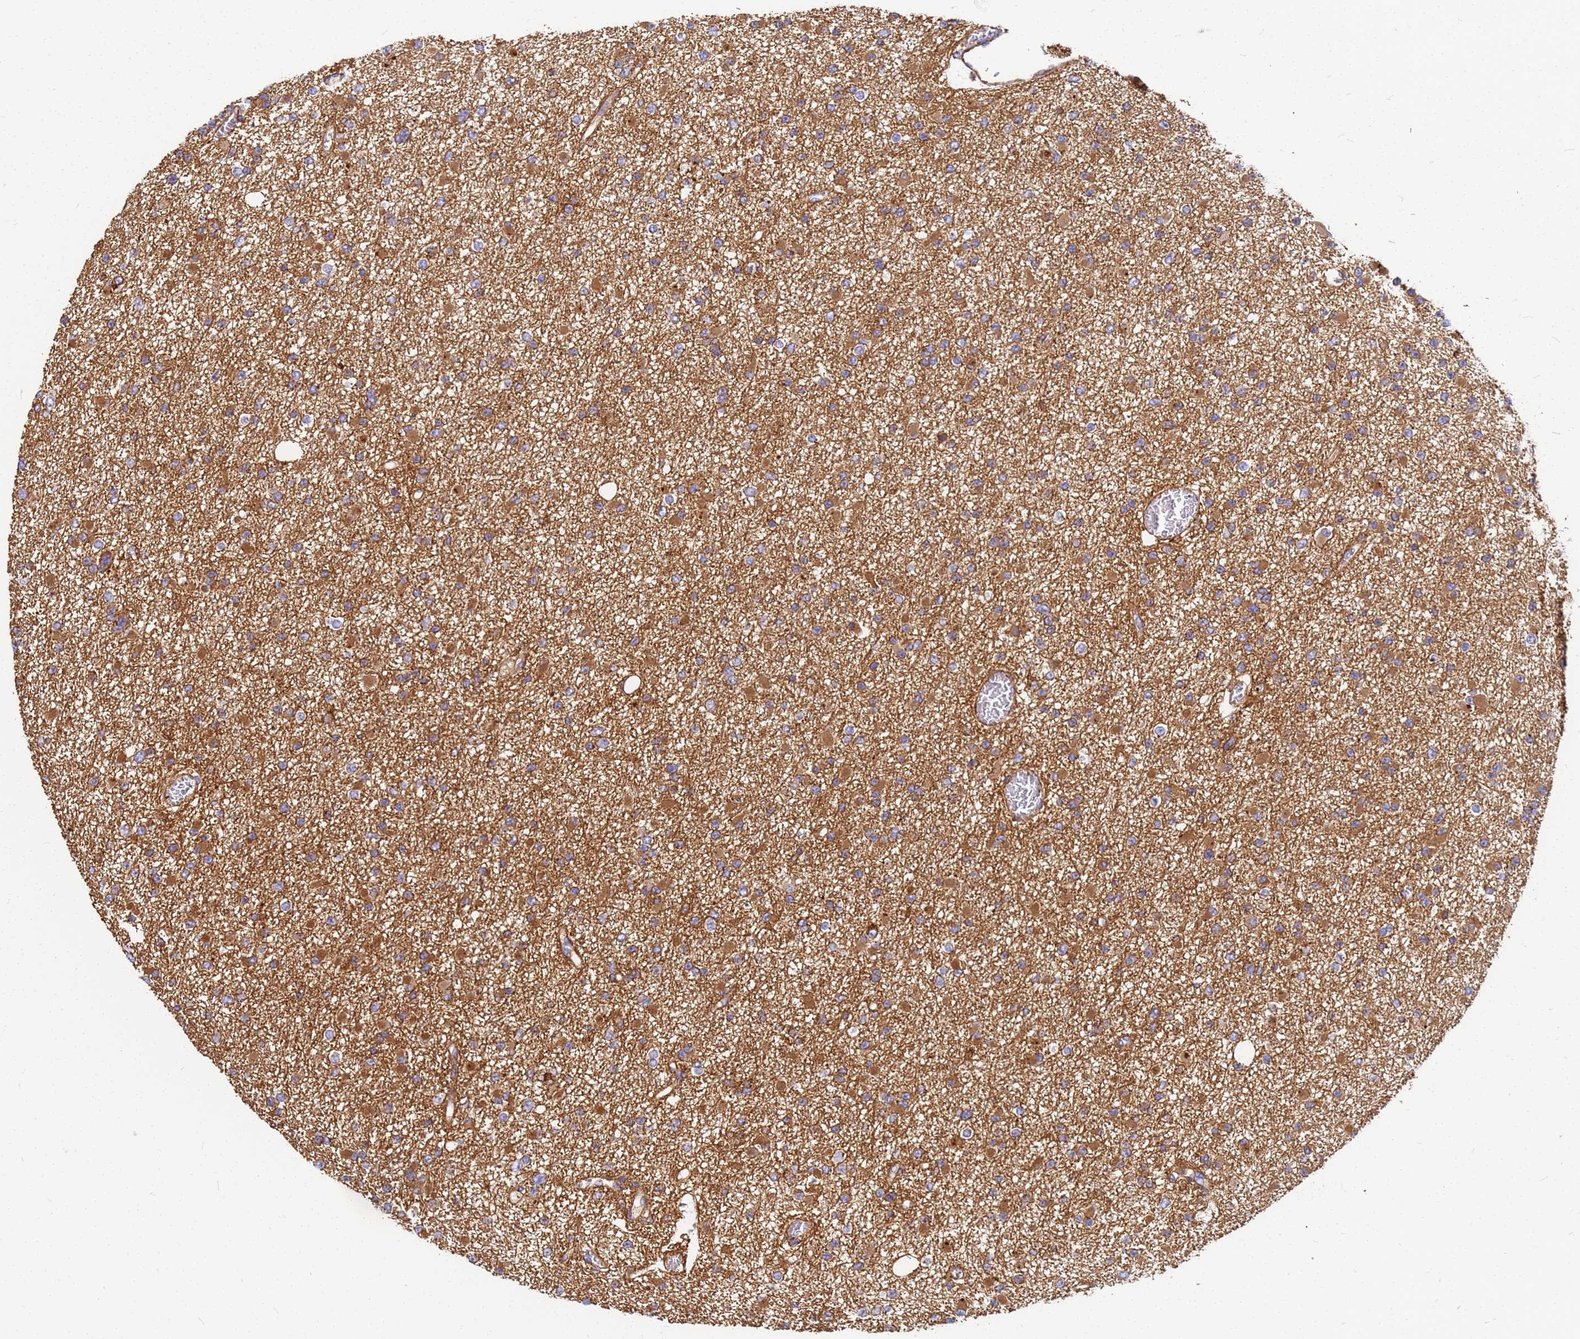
{"staining": {"intensity": "moderate", "quantity": ">75%", "location": "cytoplasmic/membranous"}, "tissue": "glioma", "cell_type": "Tumor cells", "image_type": "cancer", "snomed": [{"axis": "morphology", "description": "Glioma, malignant, Low grade"}, {"axis": "topography", "description": "Brain"}], "caption": "Moderate cytoplasmic/membranous expression for a protein is identified in about >75% of tumor cells of glioma using immunohistochemistry (IHC).", "gene": "C2CD5", "patient": {"sex": "female", "age": 22}}